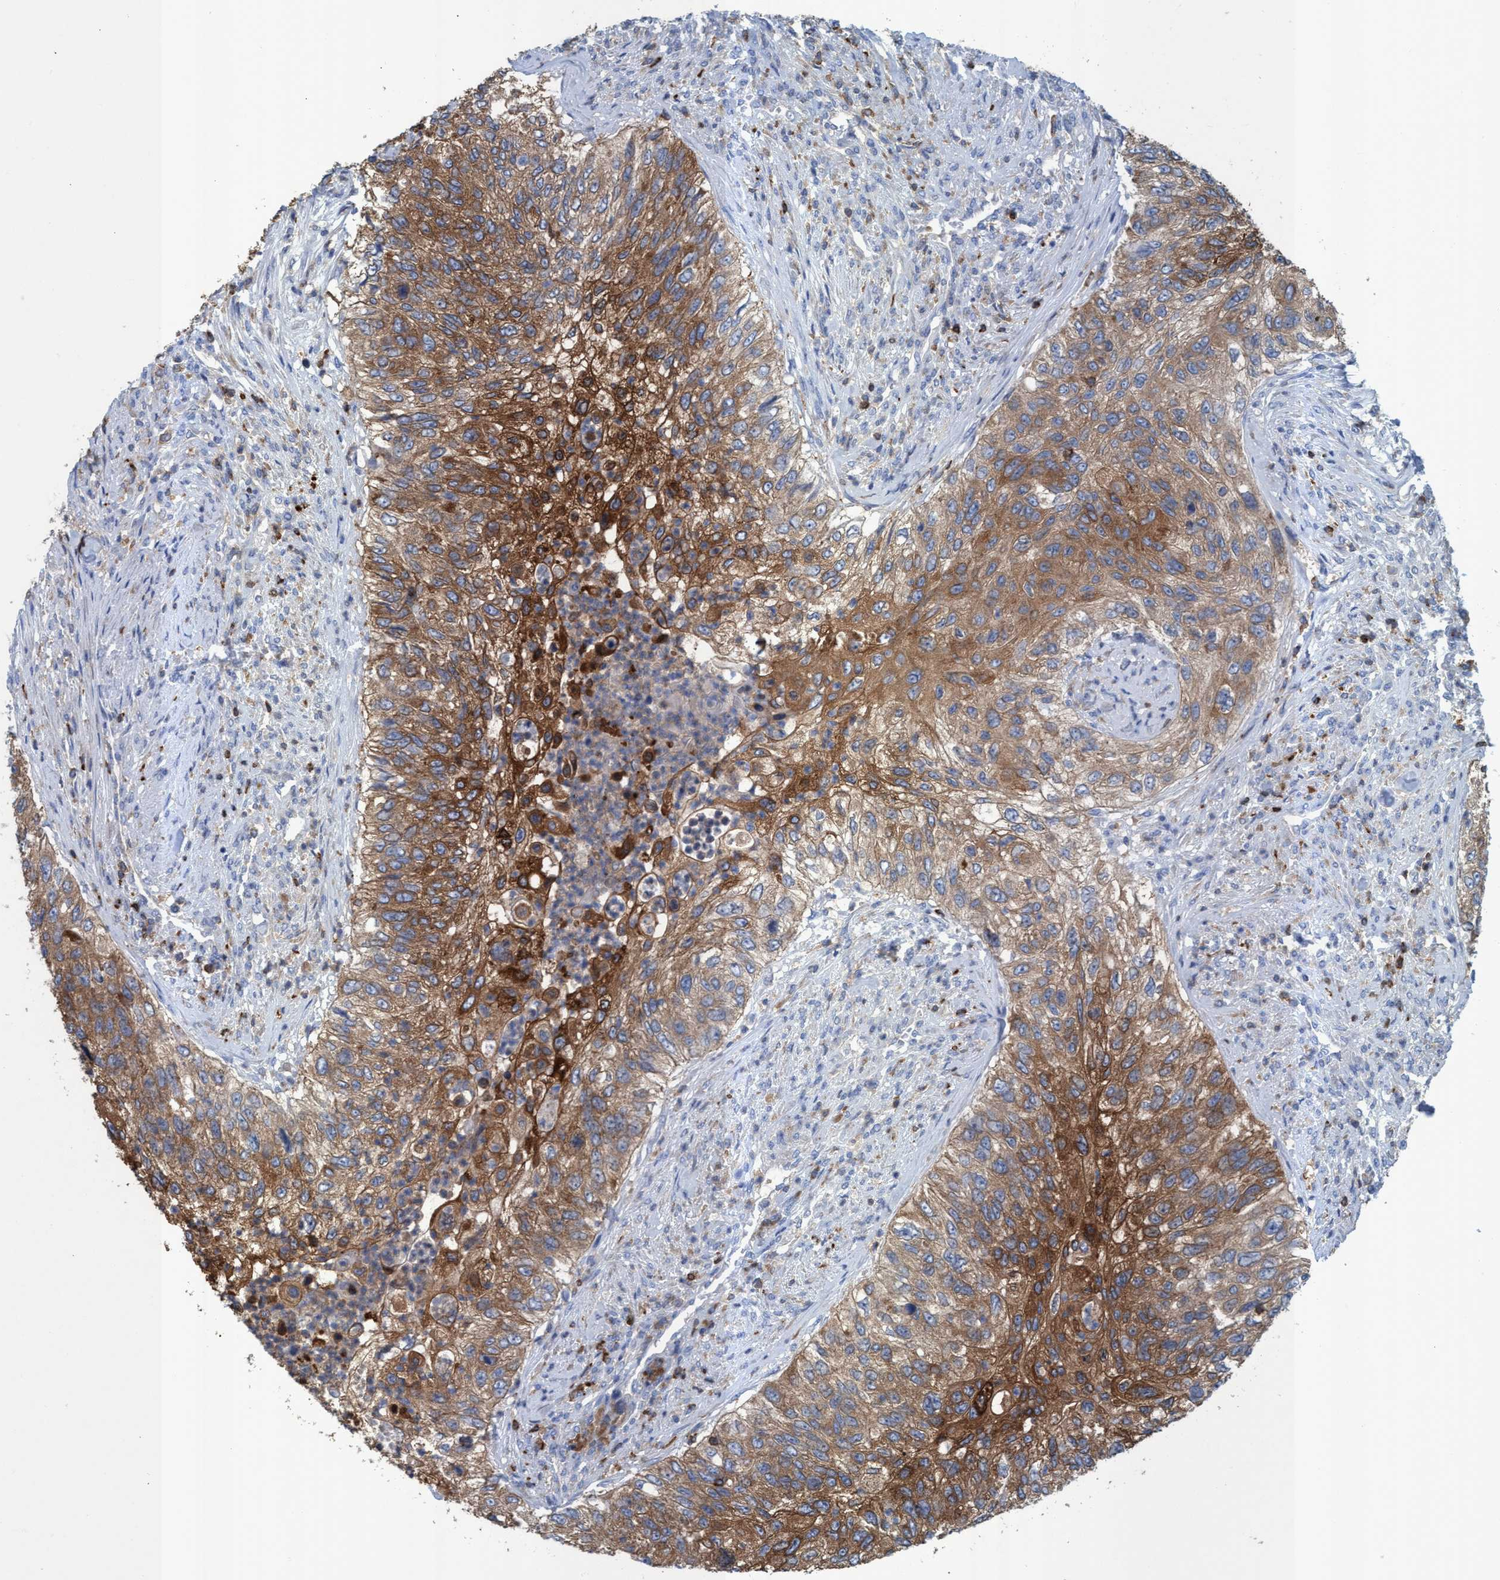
{"staining": {"intensity": "moderate", "quantity": ">75%", "location": "cytoplasmic/membranous"}, "tissue": "urothelial cancer", "cell_type": "Tumor cells", "image_type": "cancer", "snomed": [{"axis": "morphology", "description": "Urothelial carcinoma, High grade"}, {"axis": "topography", "description": "Urinary bladder"}], "caption": "Immunohistochemical staining of human urothelial cancer displays moderate cytoplasmic/membranous protein positivity in approximately >75% of tumor cells.", "gene": "EZR", "patient": {"sex": "female", "age": 60}}